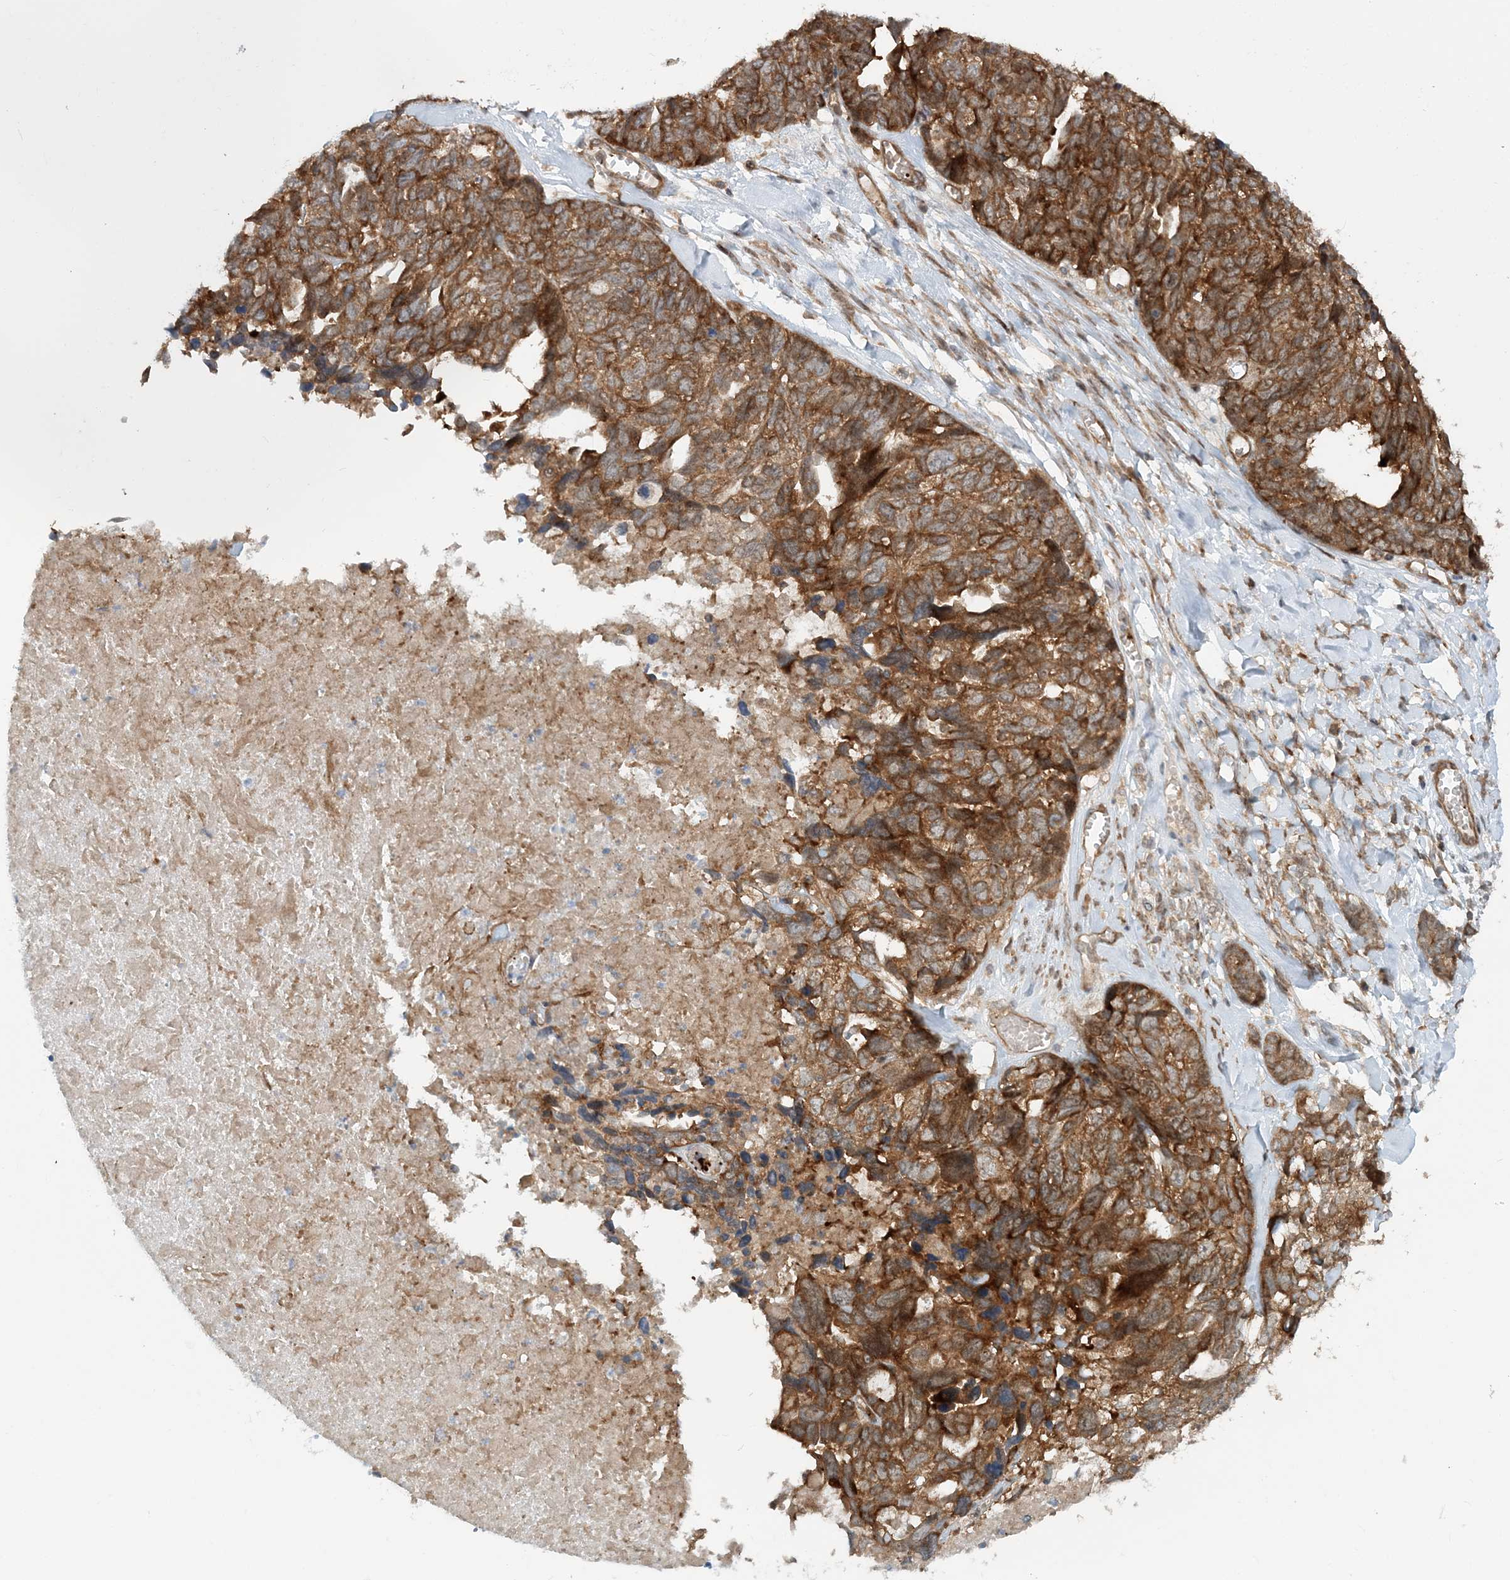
{"staining": {"intensity": "strong", "quantity": ">75%", "location": "cytoplasmic/membranous"}, "tissue": "ovarian cancer", "cell_type": "Tumor cells", "image_type": "cancer", "snomed": [{"axis": "morphology", "description": "Cystadenocarcinoma, serous, NOS"}, {"axis": "topography", "description": "Ovary"}], "caption": "A micrograph showing strong cytoplasmic/membranous staining in about >75% of tumor cells in serous cystadenocarcinoma (ovarian), as visualized by brown immunohistochemical staining.", "gene": "GEMIN5", "patient": {"sex": "female", "age": 79}}